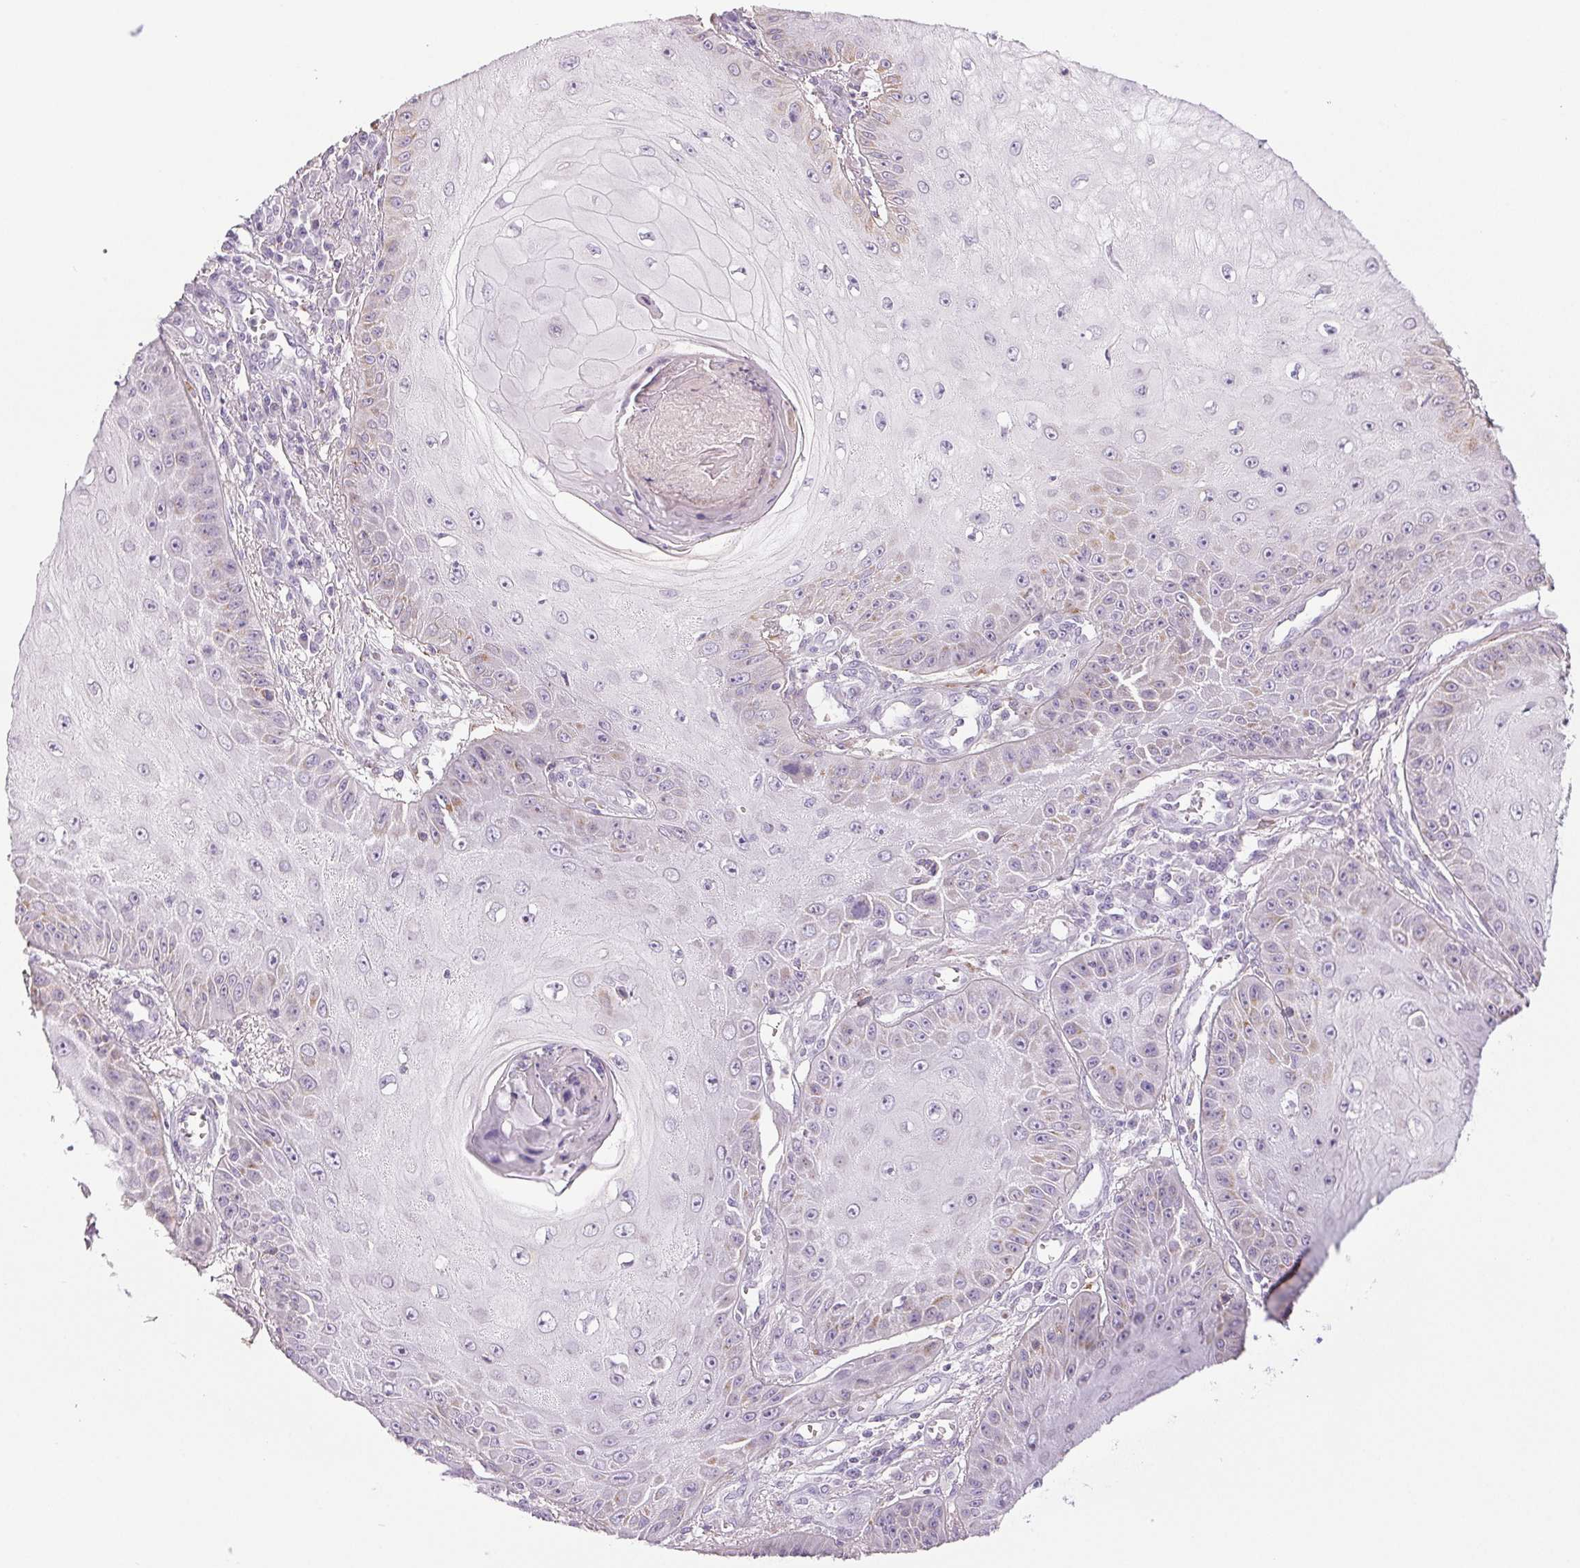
{"staining": {"intensity": "negative", "quantity": "none", "location": "none"}, "tissue": "skin cancer", "cell_type": "Tumor cells", "image_type": "cancer", "snomed": [{"axis": "morphology", "description": "Squamous cell carcinoma, NOS"}, {"axis": "topography", "description": "Skin"}], "caption": "Tumor cells show no significant protein staining in skin cancer (squamous cell carcinoma).", "gene": "COL7A1", "patient": {"sex": "male", "age": 70}}